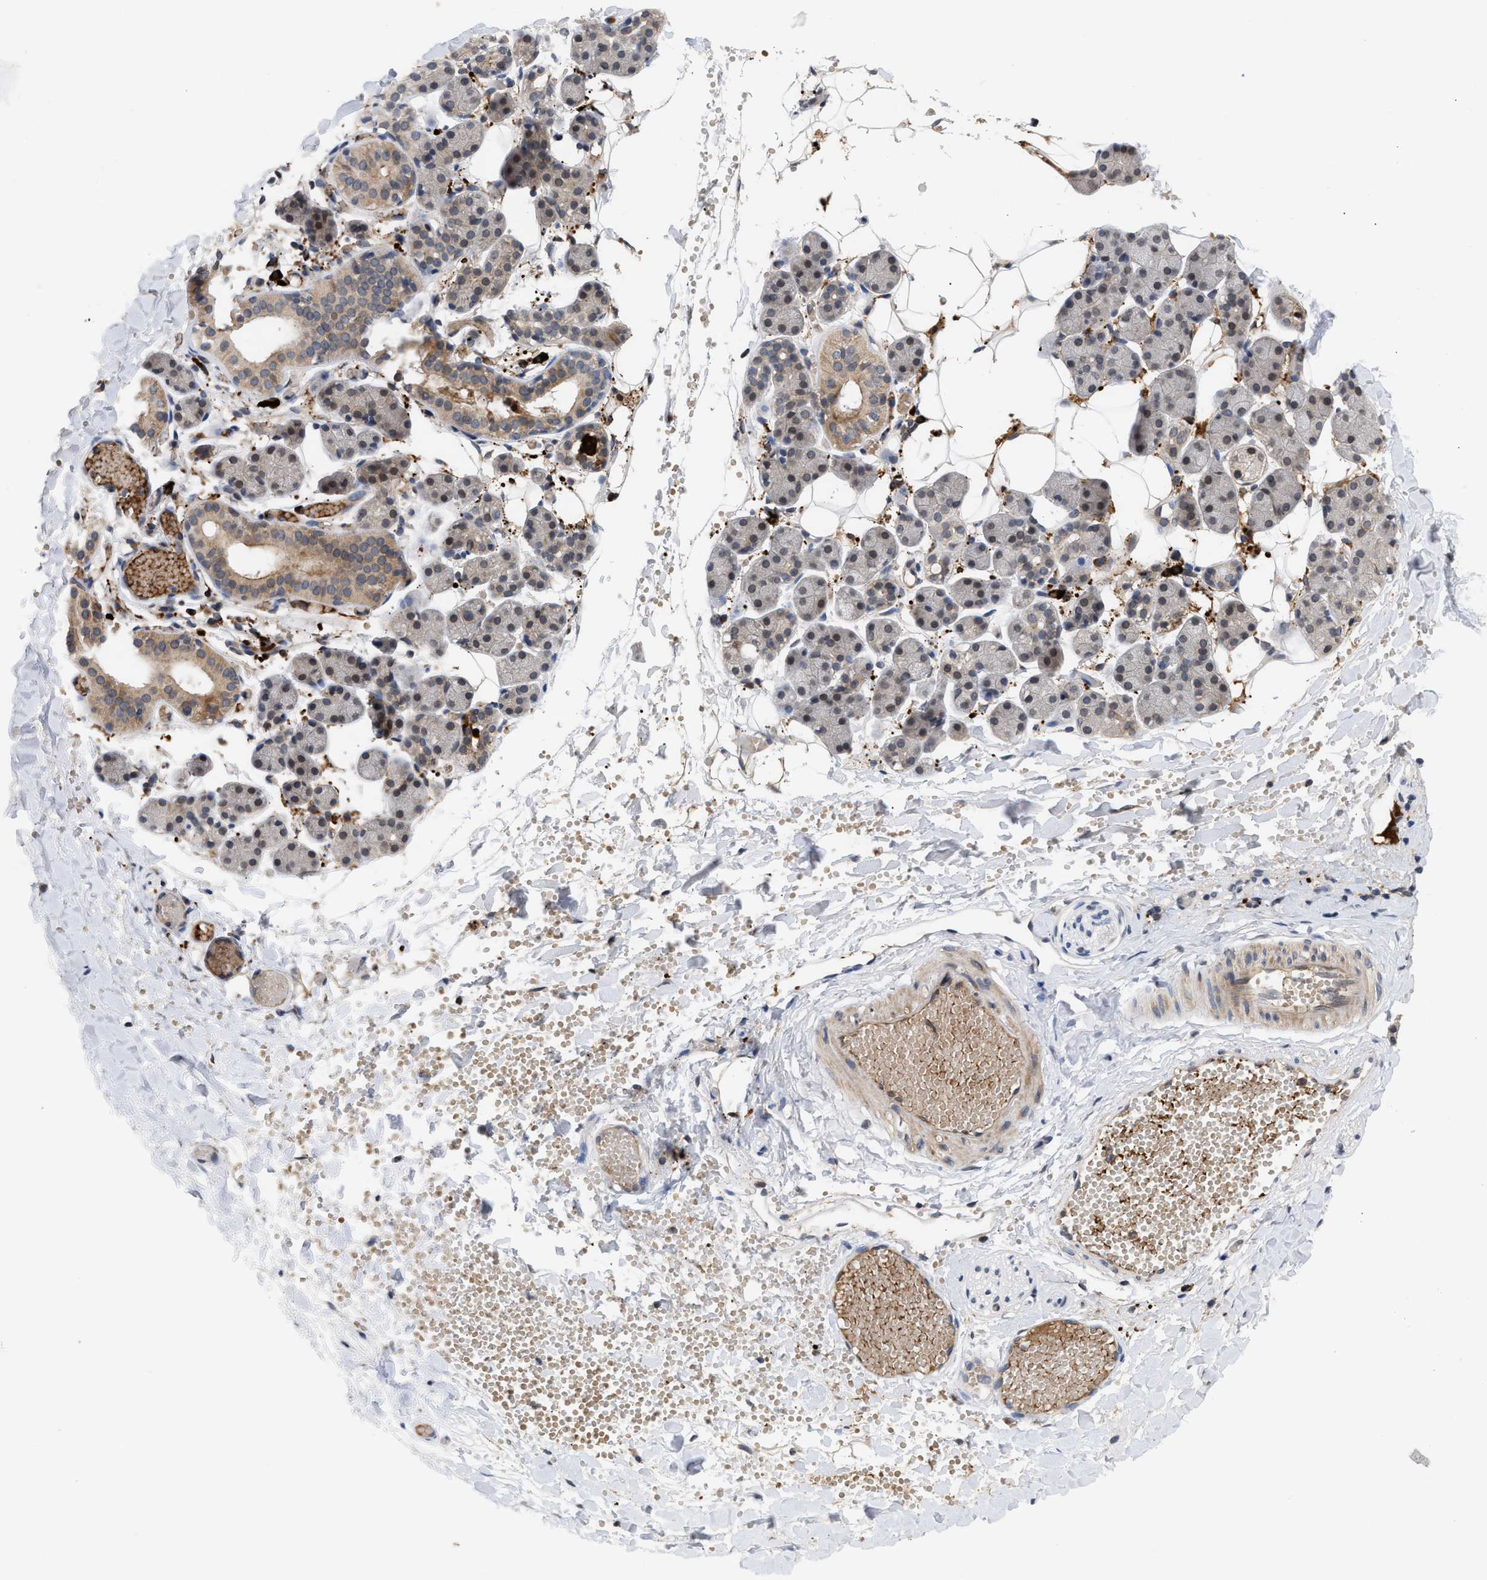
{"staining": {"intensity": "weak", "quantity": "25%-75%", "location": "cytoplasmic/membranous,nuclear"}, "tissue": "salivary gland", "cell_type": "Glandular cells", "image_type": "normal", "snomed": [{"axis": "morphology", "description": "Normal tissue, NOS"}, {"axis": "topography", "description": "Salivary gland"}], "caption": "Glandular cells demonstrate low levels of weak cytoplasmic/membranous,nuclear positivity in about 25%-75% of cells in unremarkable salivary gland.", "gene": "NUP62", "patient": {"sex": "female", "age": 33}}